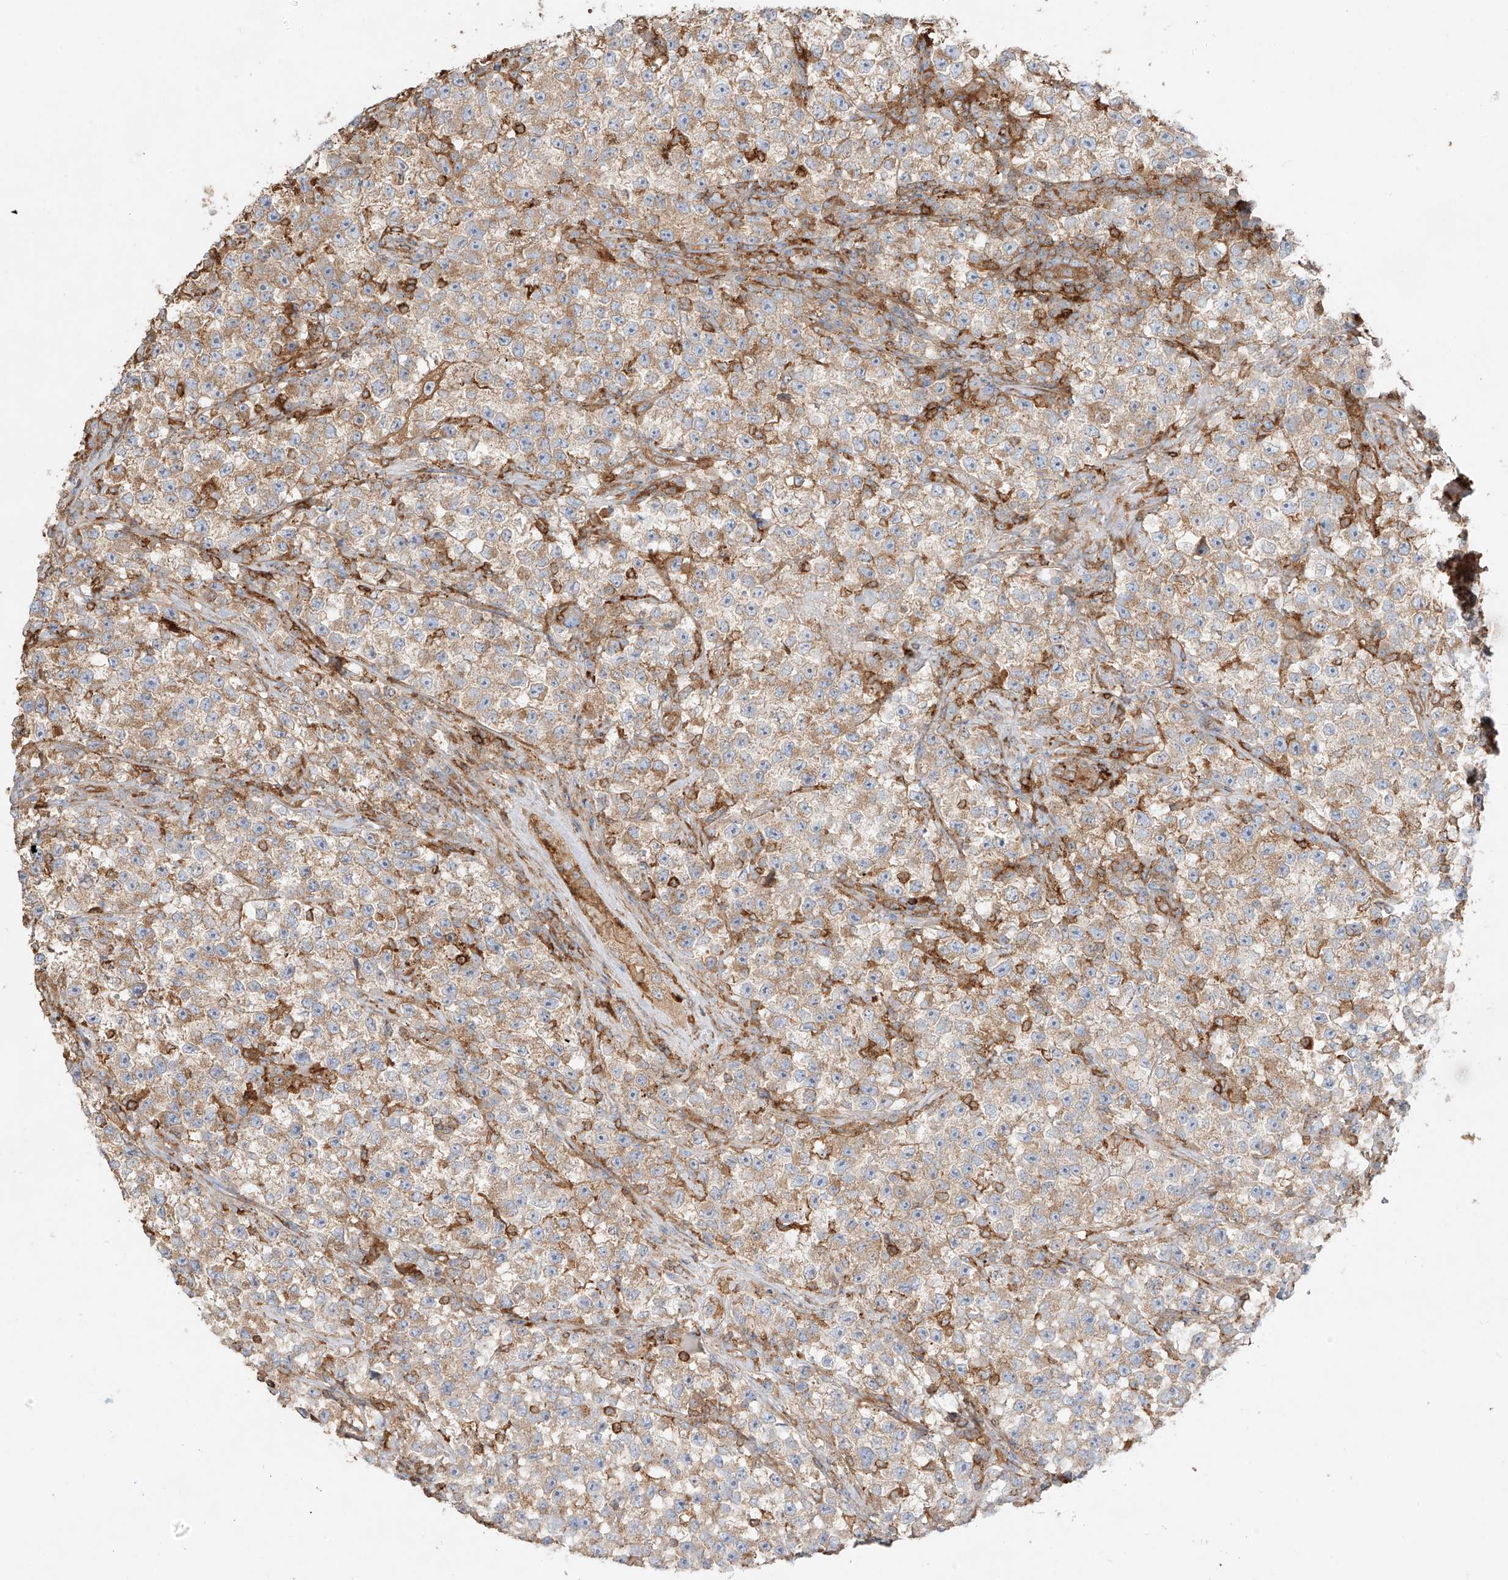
{"staining": {"intensity": "weak", "quantity": ">75%", "location": "cytoplasmic/membranous"}, "tissue": "testis cancer", "cell_type": "Tumor cells", "image_type": "cancer", "snomed": [{"axis": "morphology", "description": "Seminoma, NOS"}, {"axis": "topography", "description": "Testis"}], "caption": "Immunohistochemistry staining of testis cancer, which displays low levels of weak cytoplasmic/membranous positivity in about >75% of tumor cells indicating weak cytoplasmic/membranous protein staining. The staining was performed using DAB (brown) for protein detection and nuclei were counterstained in hematoxylin (blue).", "gene": "SNX9", "patient": {"sex": "male", "age": 22}}